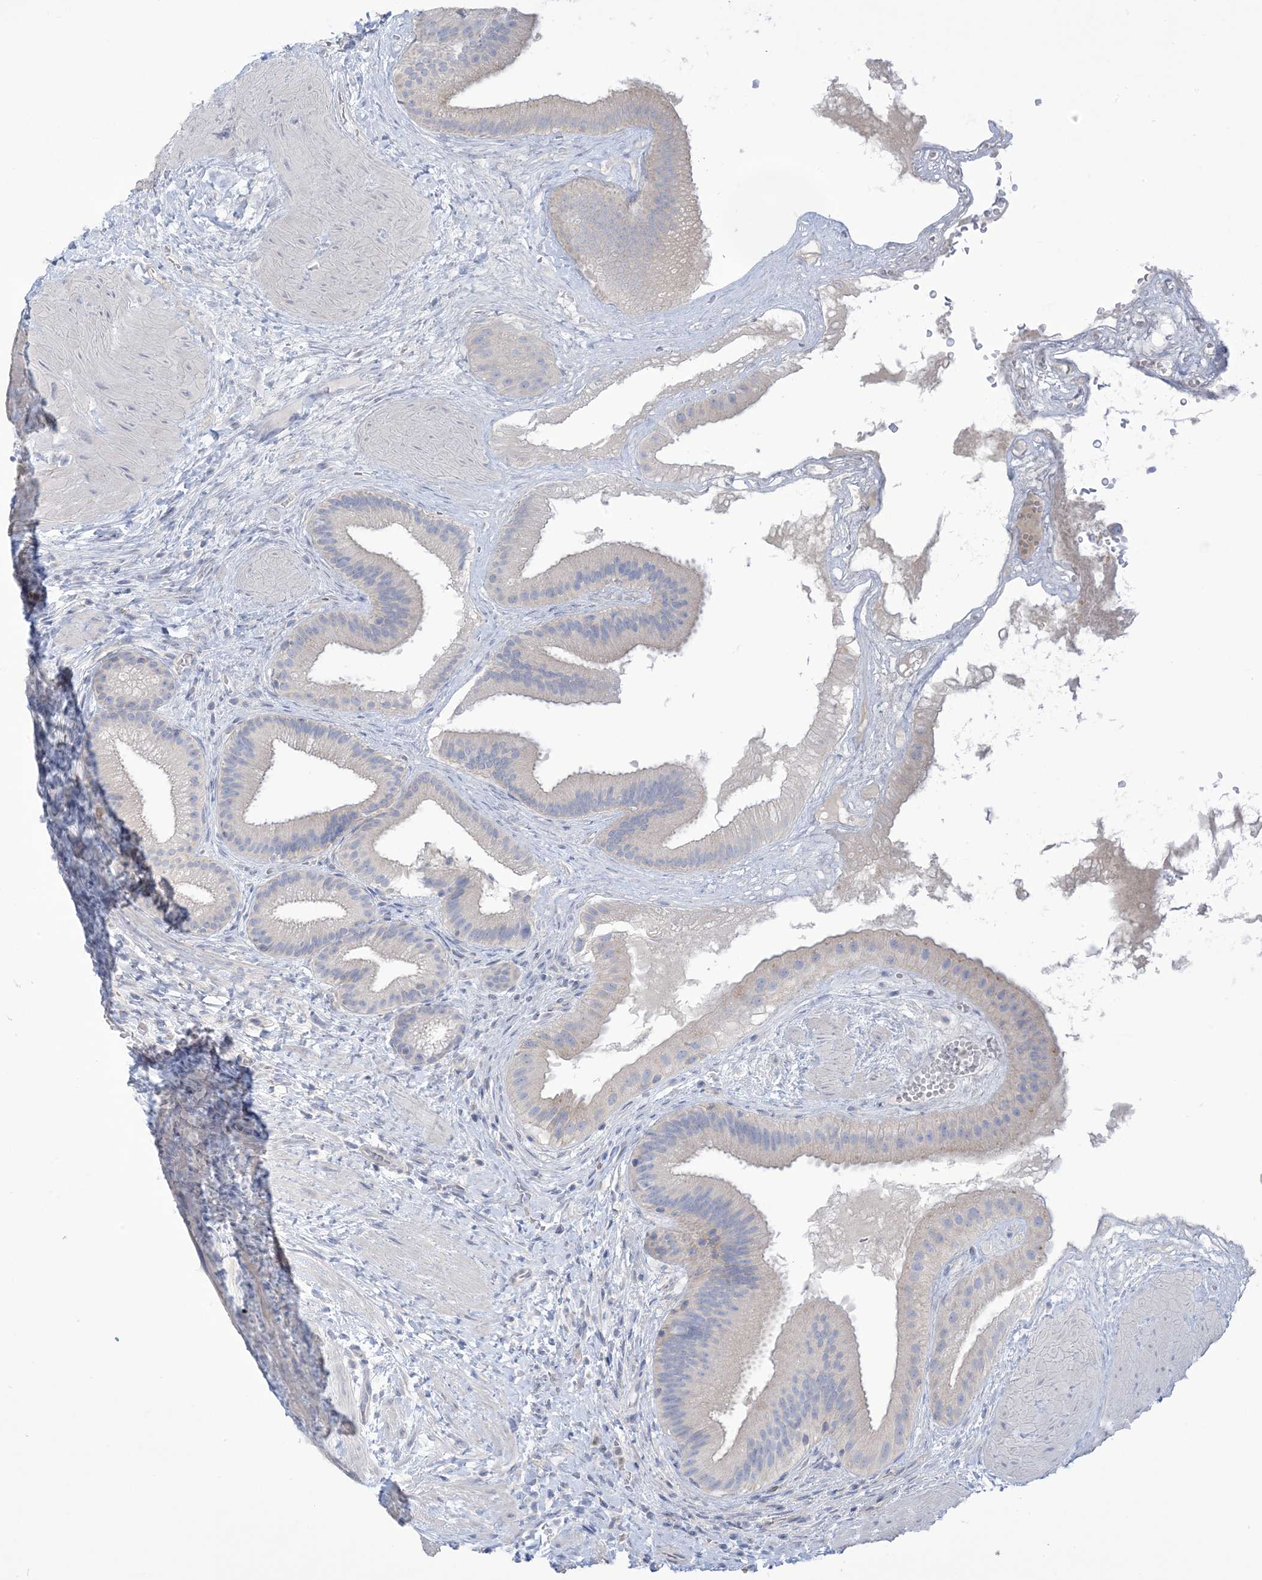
{"staining": {"intensity": "weak", "quantity": "25%-75%", "location": "cytoplasmic/membranous"}, "tissue": "gallbladder", "cell_type": "Glandular cells", "image_type": "normal", "snomed": [{"axis": "morphology", "description": "Normal tissue, NOS"}, {"axis": "topography", "description": "Gallbladder"}], "caption": "The micrograph displays staining of benign gallbladder, revealing weak cytoplasmic/membranous protein staining (brown color) within glandular cells.", "gene": "MTHFD2L", "patient": {"sex": "male", "age": 55}}